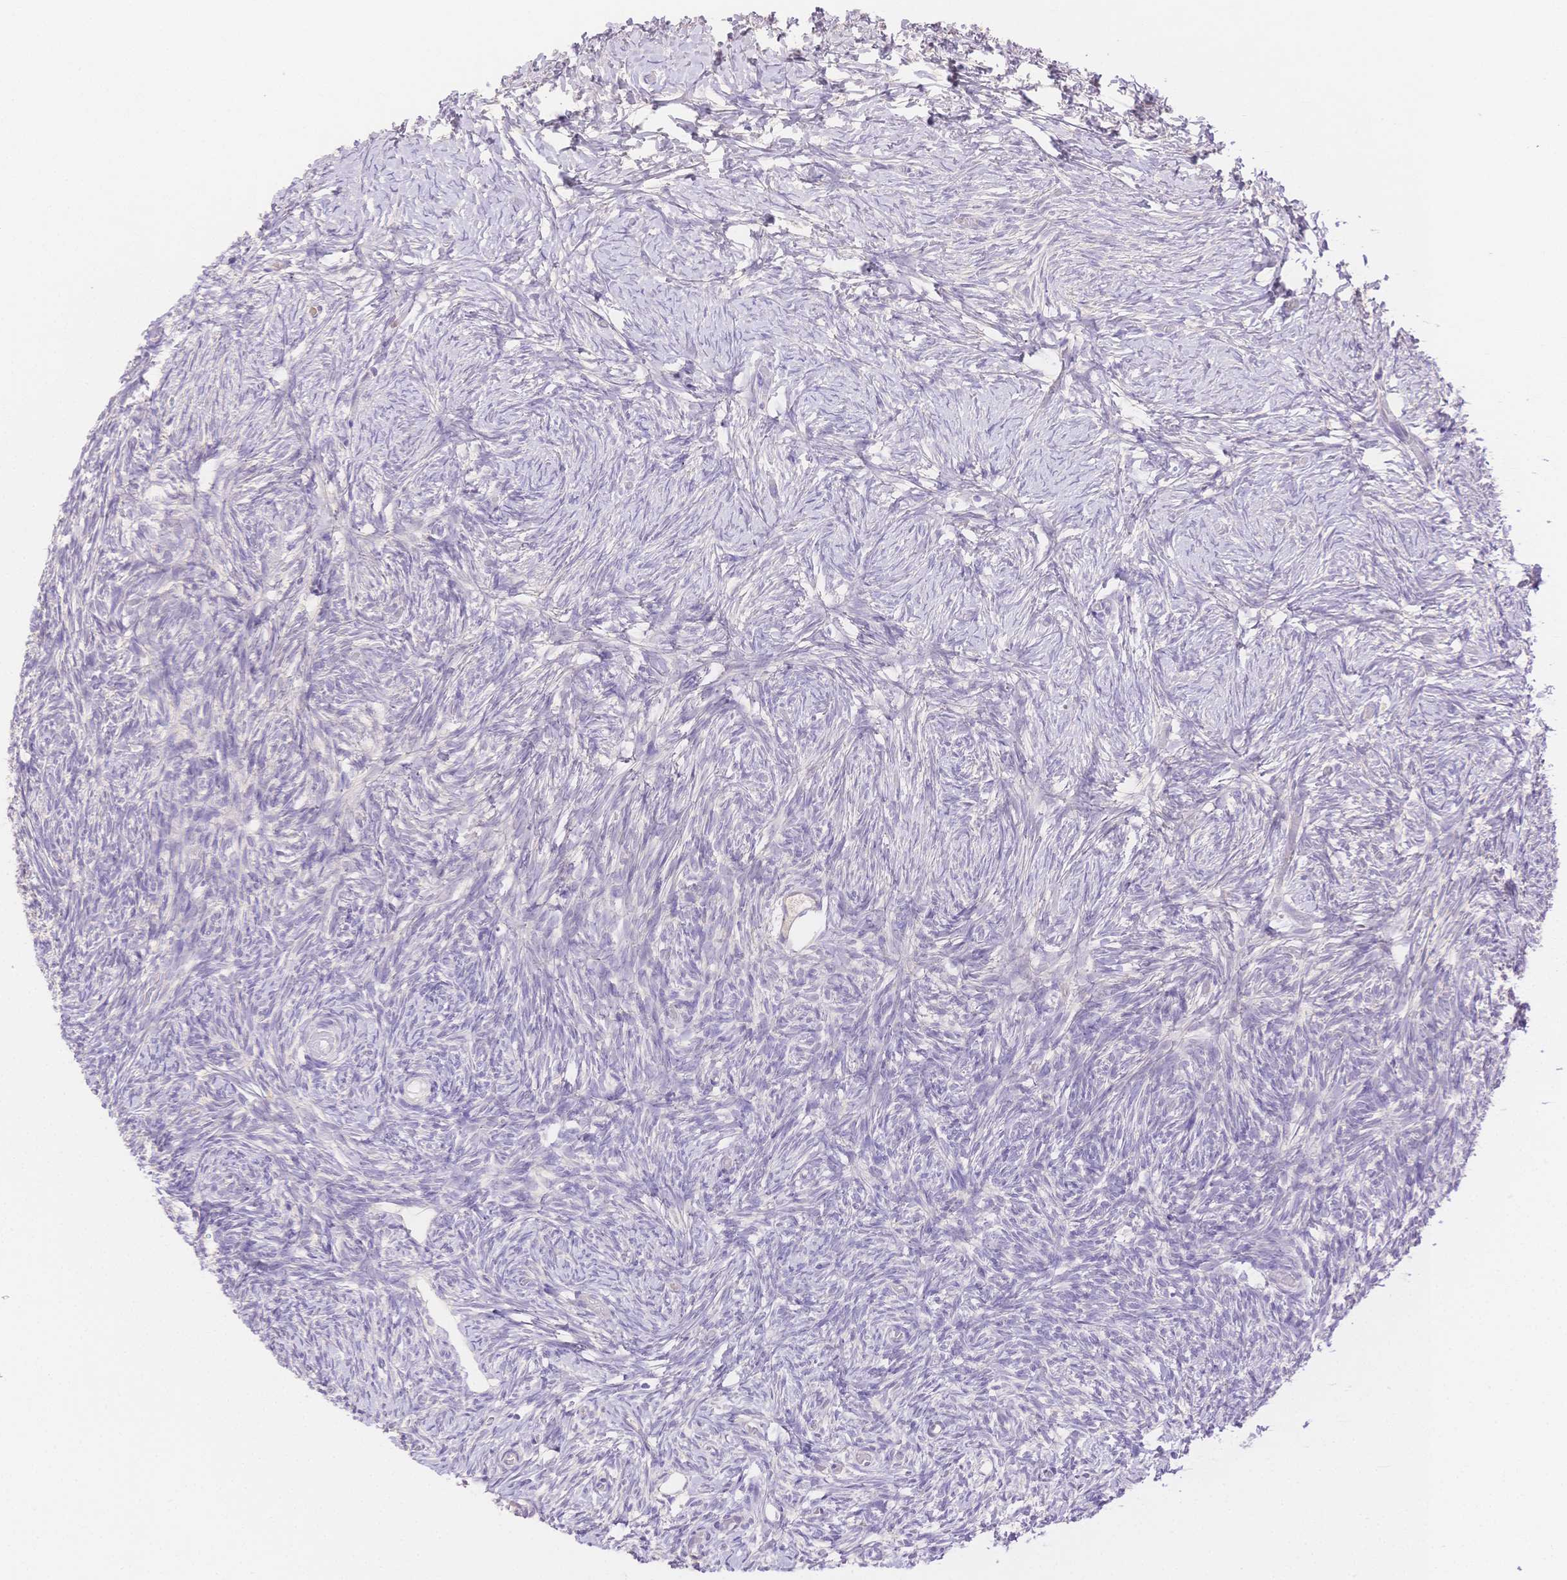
{"staining": {"intensity": "negative", "quantity": "none", "location": "none"}, "tissue": "ovary", "cell_type": "Follicle cells", "image_type": "normal", "snomed": [{"axis": "morphology", "description": "Normal tissue, NOS"}, {"axis": "topography", "description": "Ovary"}], "caption": "IHC photomicrograph of benign ovary stained for a protein (brown), which reveals no positivity in follicle cells. (DAB (3,3'-diaminobenzidine) immunohistochemistry (IHC), high magnification).", "gene": "WDR54", "patient": {"sex": "female", "age": 39}}